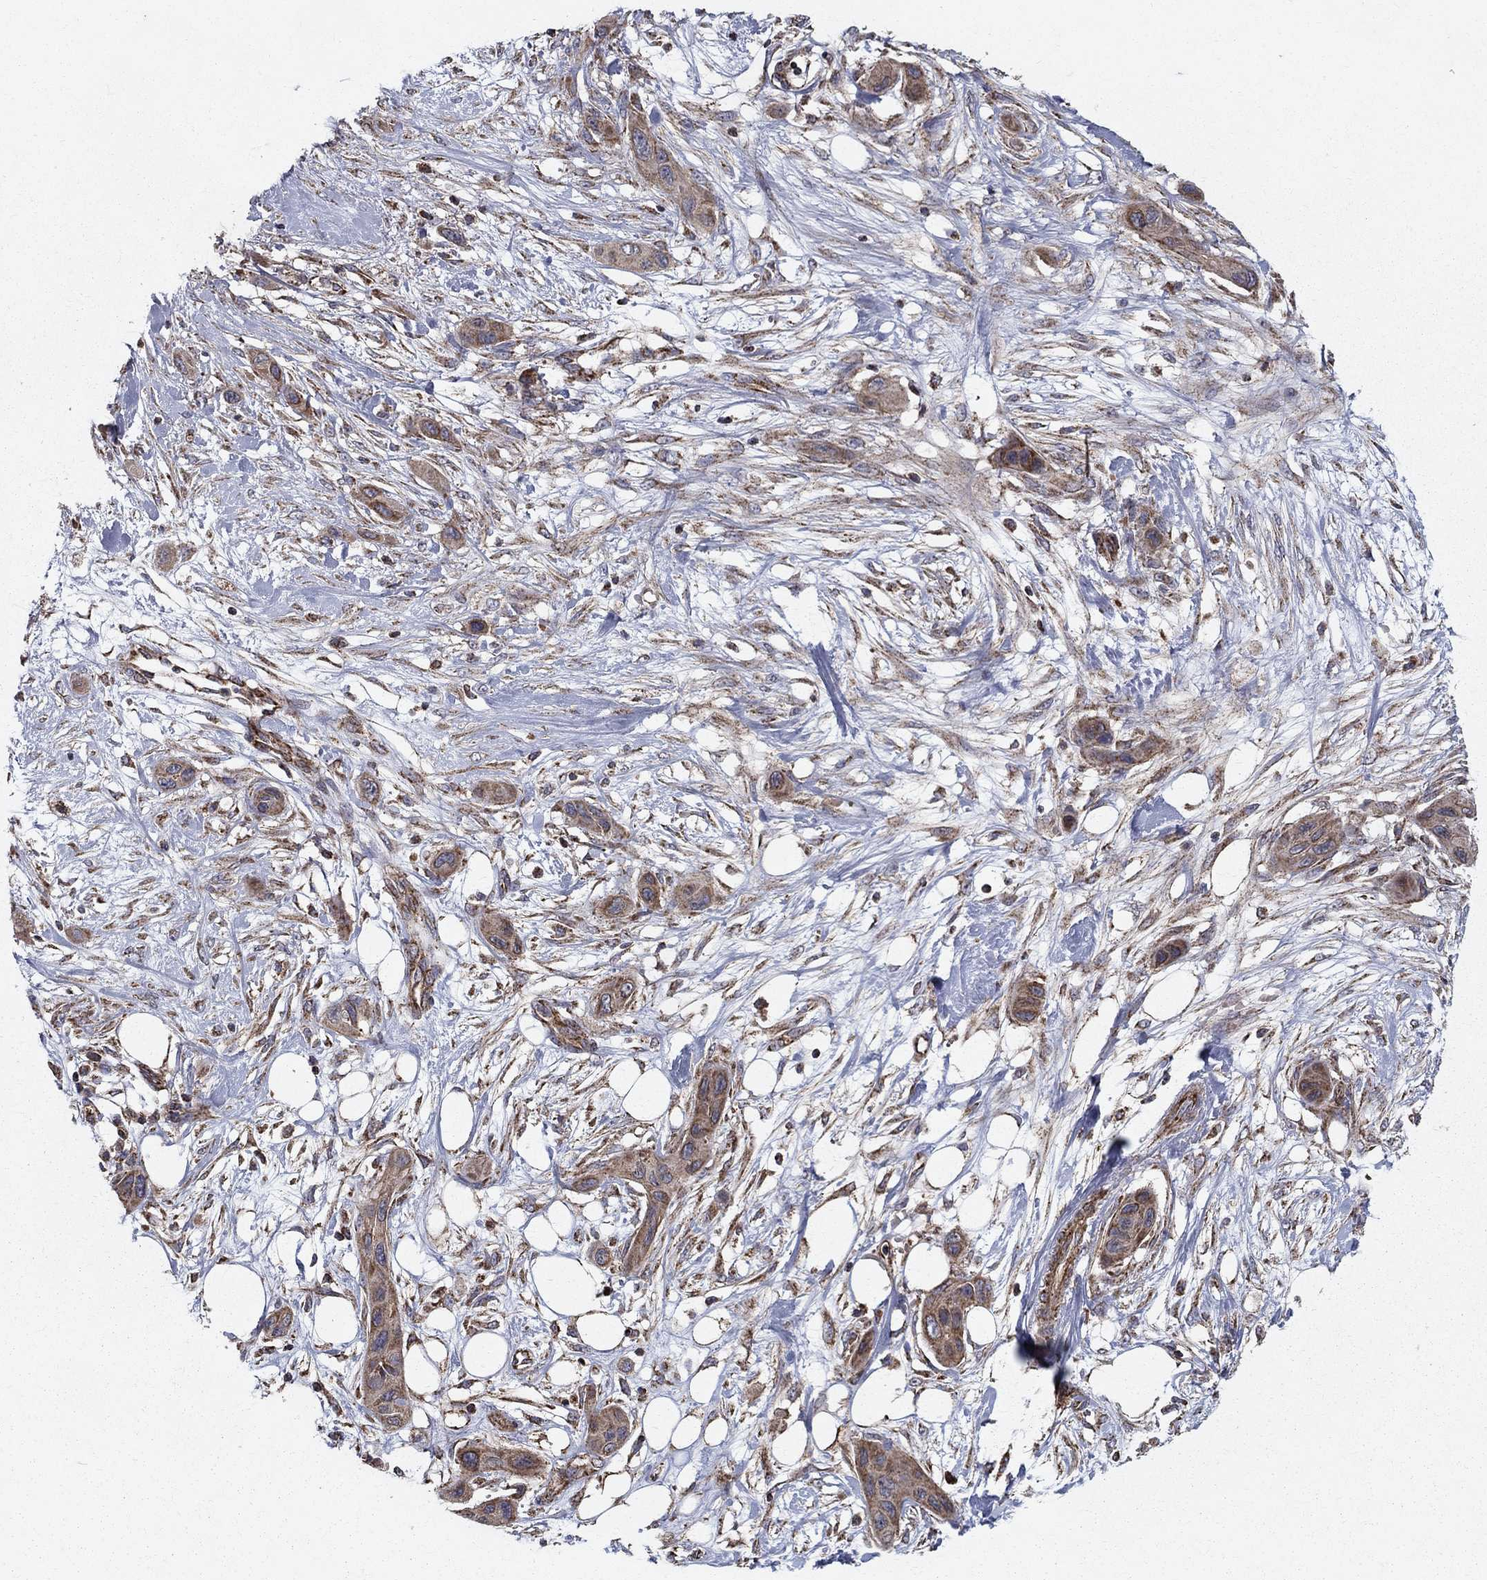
{"staining": {"intensity": "moderate", "quantity": "25%-75%", "location": "cytoplasmic/membranous"}, "tissue": "skin cancer", "cell_type": "Tumor cells", "image_type": "cancer", "snomed": [{"axis": "morphology", "description": "Squamous cell carcinoma, NOS"}, {"axis": "topography", "description": "Skin"}], "caption": "The image demonstrates a brown stain indicating the presence of a protein in the cytoplasmic/membranous of tumor cells in skin squamous cell carcinoma.", "gene": "NDUFS8", "patient": {"sex": "male", "age": 79}}